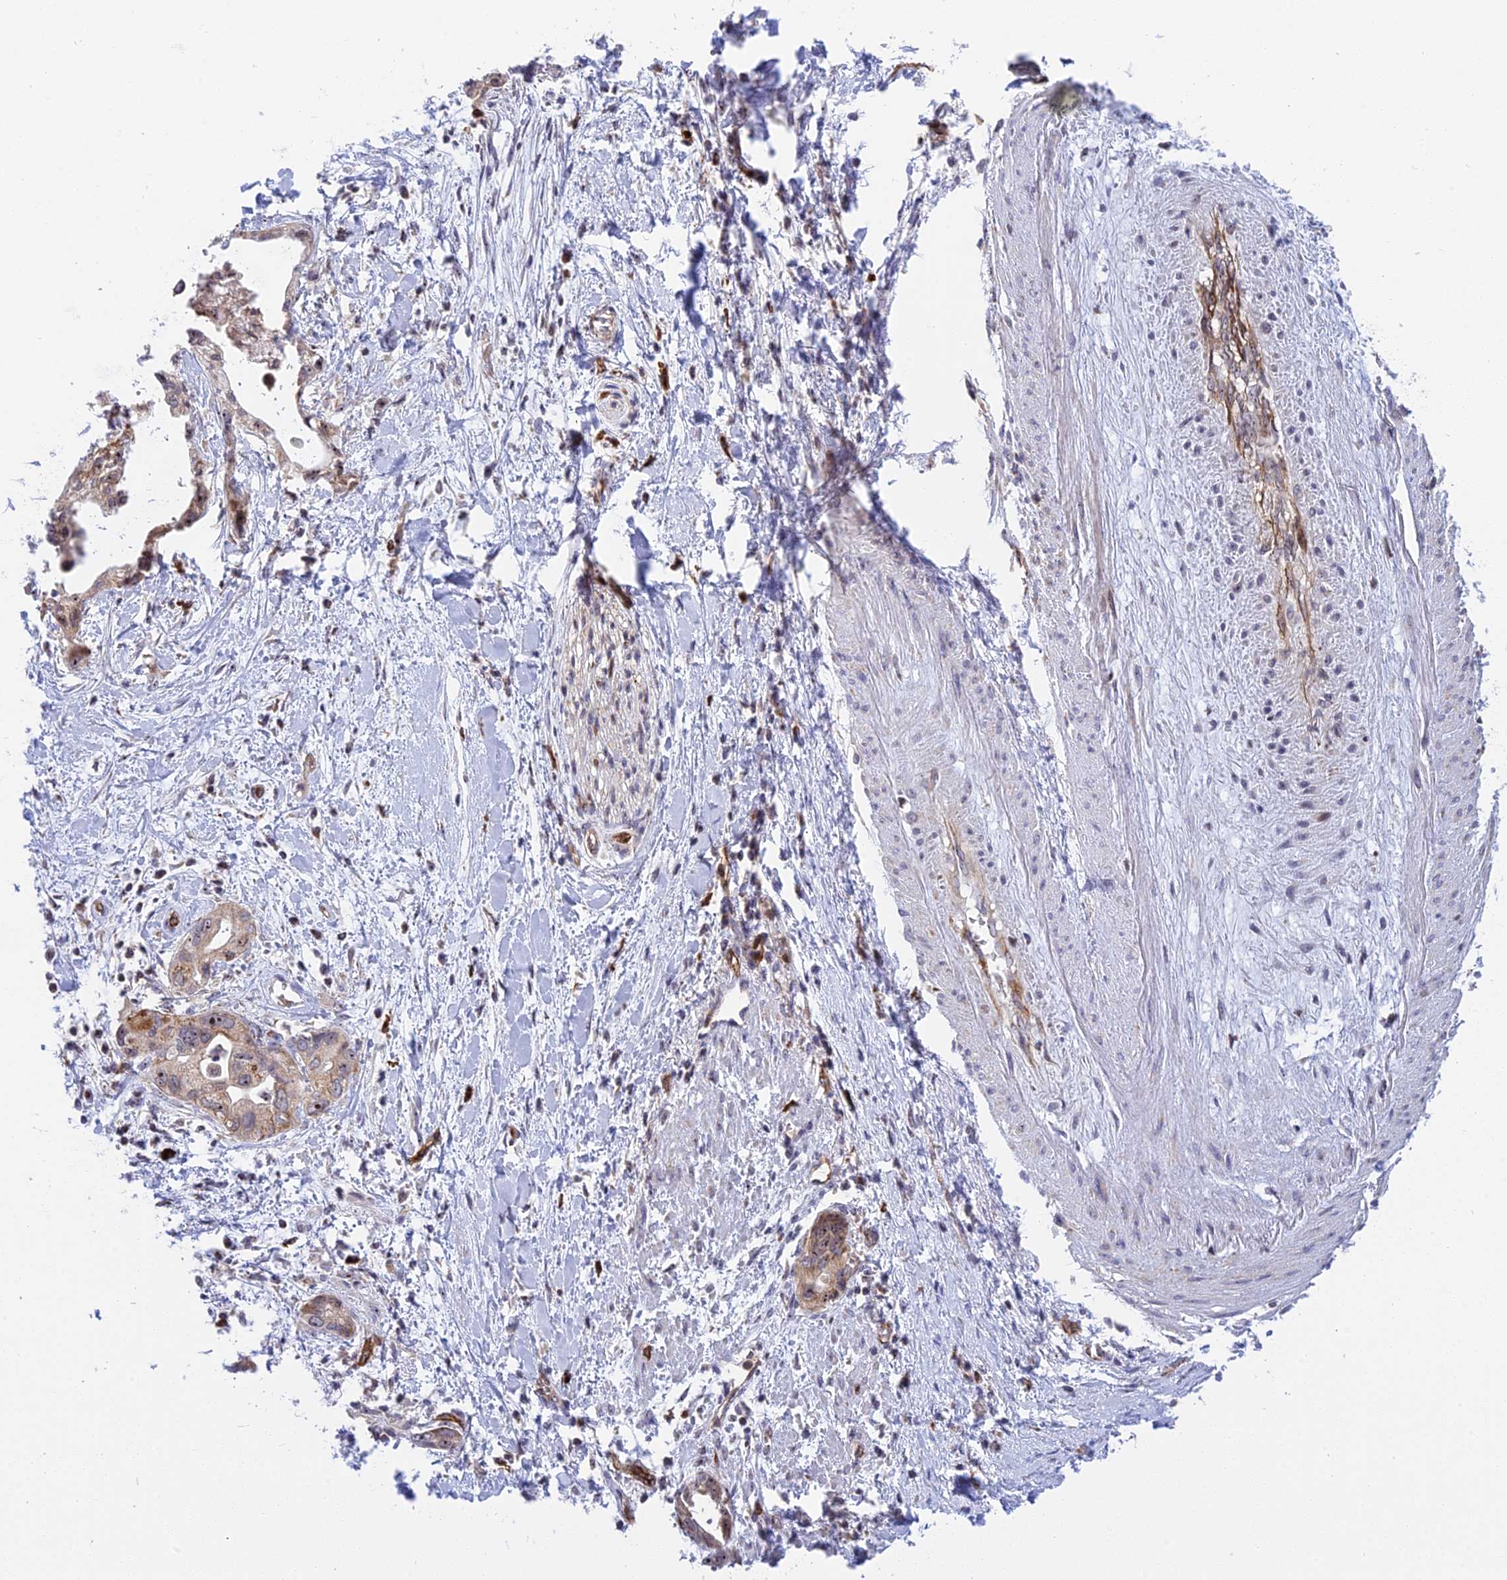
{"staining": {"intensity": "weak", "quantity": ">75%", "location": "cytoplasmic/membranous,nuclear"}, "tissue": "pancreatic cancer", "cell_type": "Tumor cells", "image_type": "cancer", "snomed": [{"axis": "morphology", "description": "Normal tissue, NOS"}, {"axis": "morphology", "description": "Adenocarcinoma, NOS"}, {"axis": "topography", "description": "Pancreas"}, {"axis": "topography", "description": "Peripheral nerve tissue"}], "caption": "Approximately >75% of tumor cells in pancreatic cancer (adenocarcinoma) show weak cytoplasmic/membranous and nuclear protein expression as visualized by brown immunohistochemical staining.", "gene": "MPND", "patient": {"sex": "male", "age": 59}}